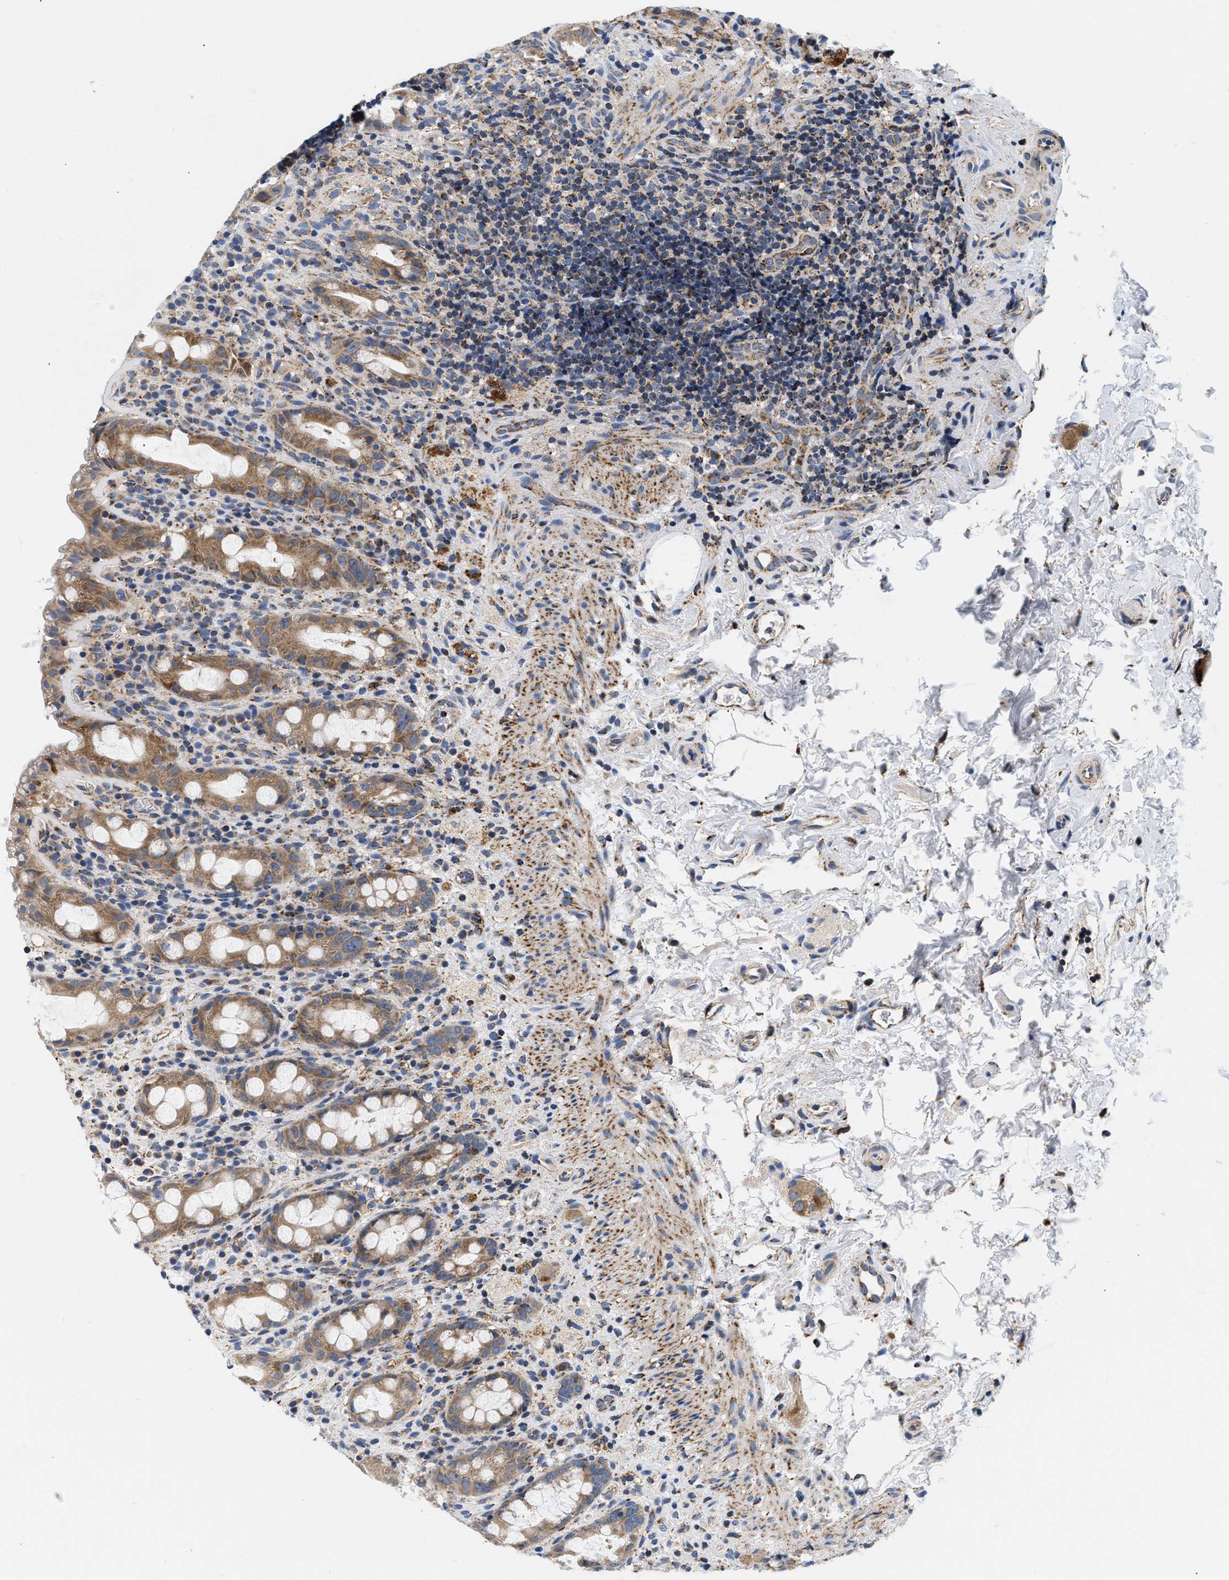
{"staining": {"intensity": "moderate", "quantity": ">75%", "location": "cytoplasmic/membranous"}, "tissue": "rectum", "cell_type": "Glandular cells", "image_type": "normal", "snomed": [{"axis": "morphology", "description": "Normal tissue, NOS"}, {"axis": "topography", "description": "Rectum"}], "caption": "Rectum stained with a protein marker demonstrates moderate staining in glandular cells.", "gene": "PDP1", "patient": {"sex": "male", "age": 44}}